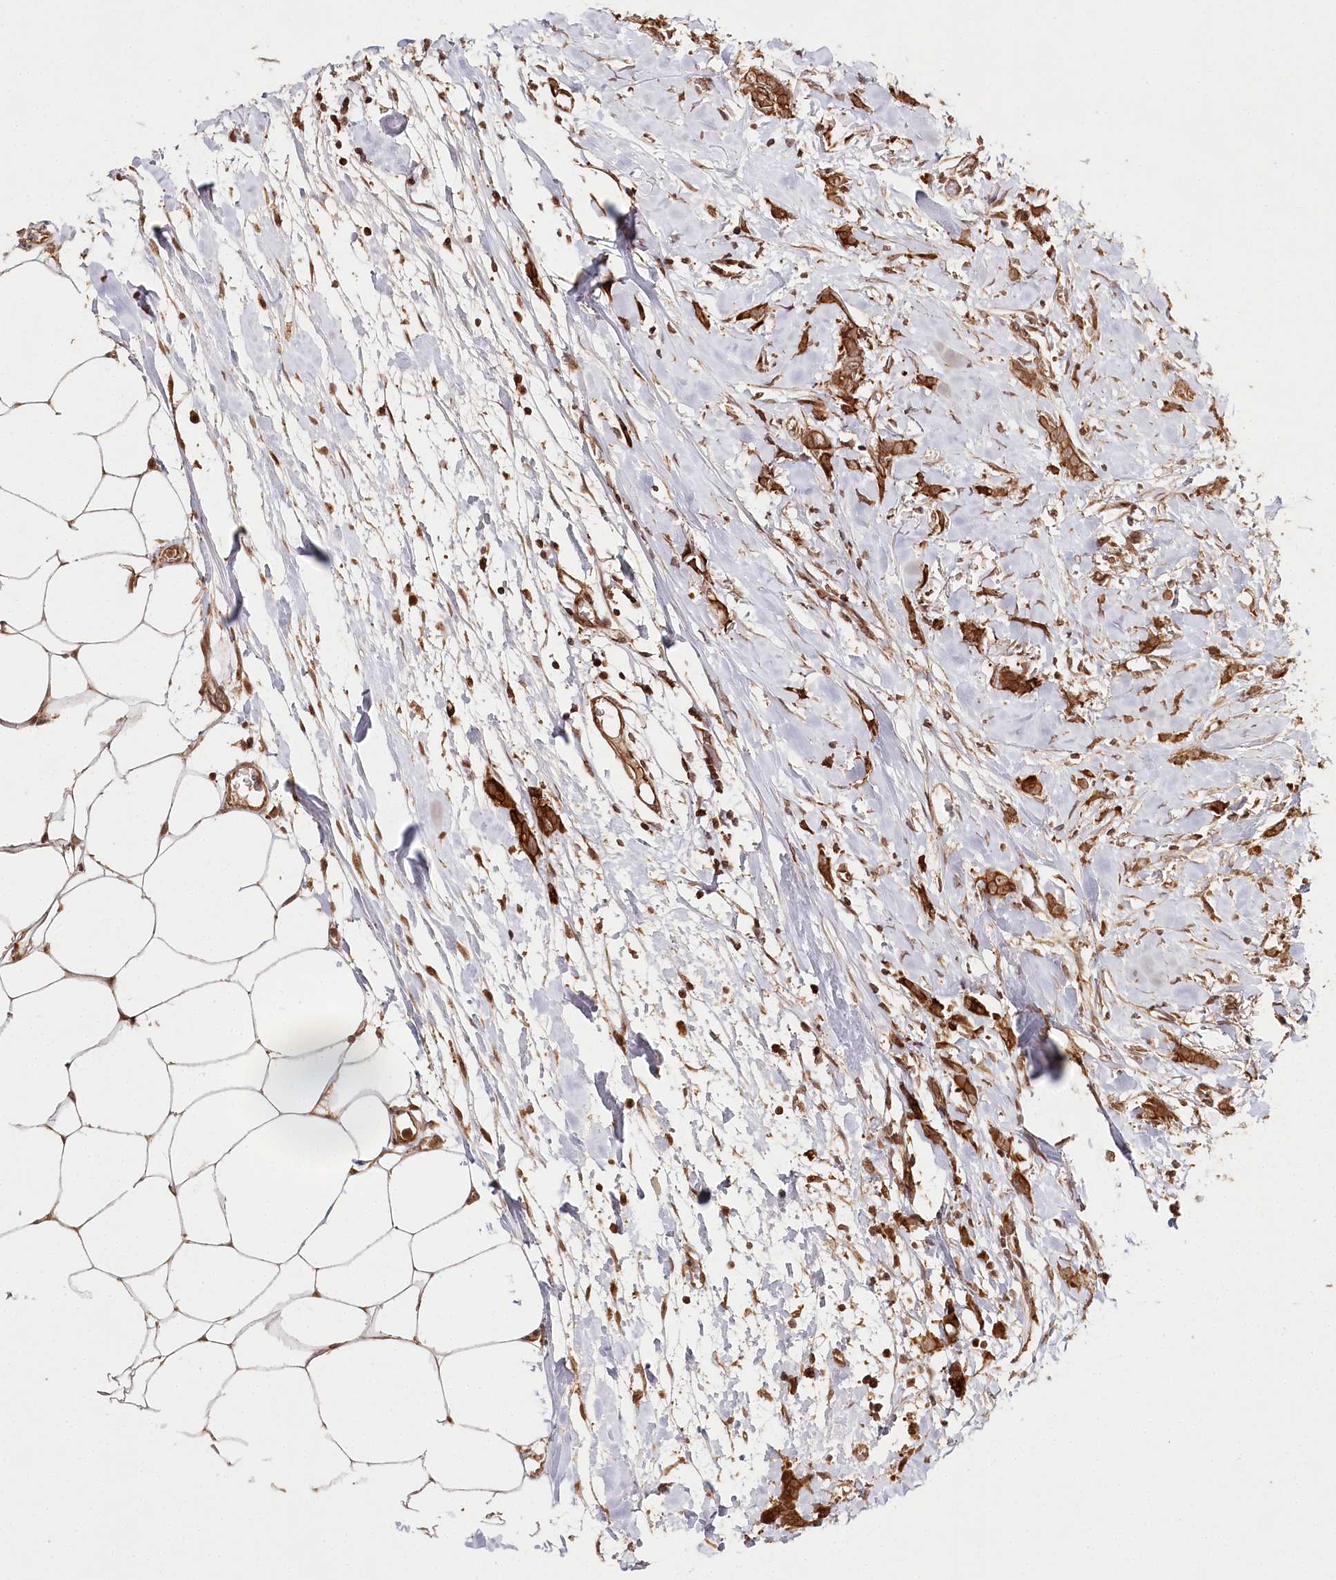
{"staining": {"intensity": "strong", "quantity": ">75%", "location": "cytoplasmic/membranous,nuclear"}, "tissue": "breast cancer", "cell_type": "Tumor cells", "image_type": "cancer", "snomed": [{"axis": "morphology", "description": "Lobular carcinoma, in situ"}, {"axis": "morphology", "description": "Lobular carcinoma"}, {"axis": "topography", "description": "Breast"}], "caption": "Strong cytoplasmic/membranous and nuclear staining is identified in about >75% of tumor cells in breast cancer (lobular carcinoma). The staining was performed using DAB (3,3'-diaminobenzidine) to visualize the protein expression in brown, while the nuclei were stained in blue with hematoxylin (Magnification: 20x).", "gene": "ULK2", "patient": {"sex": "female", "age": 41}}